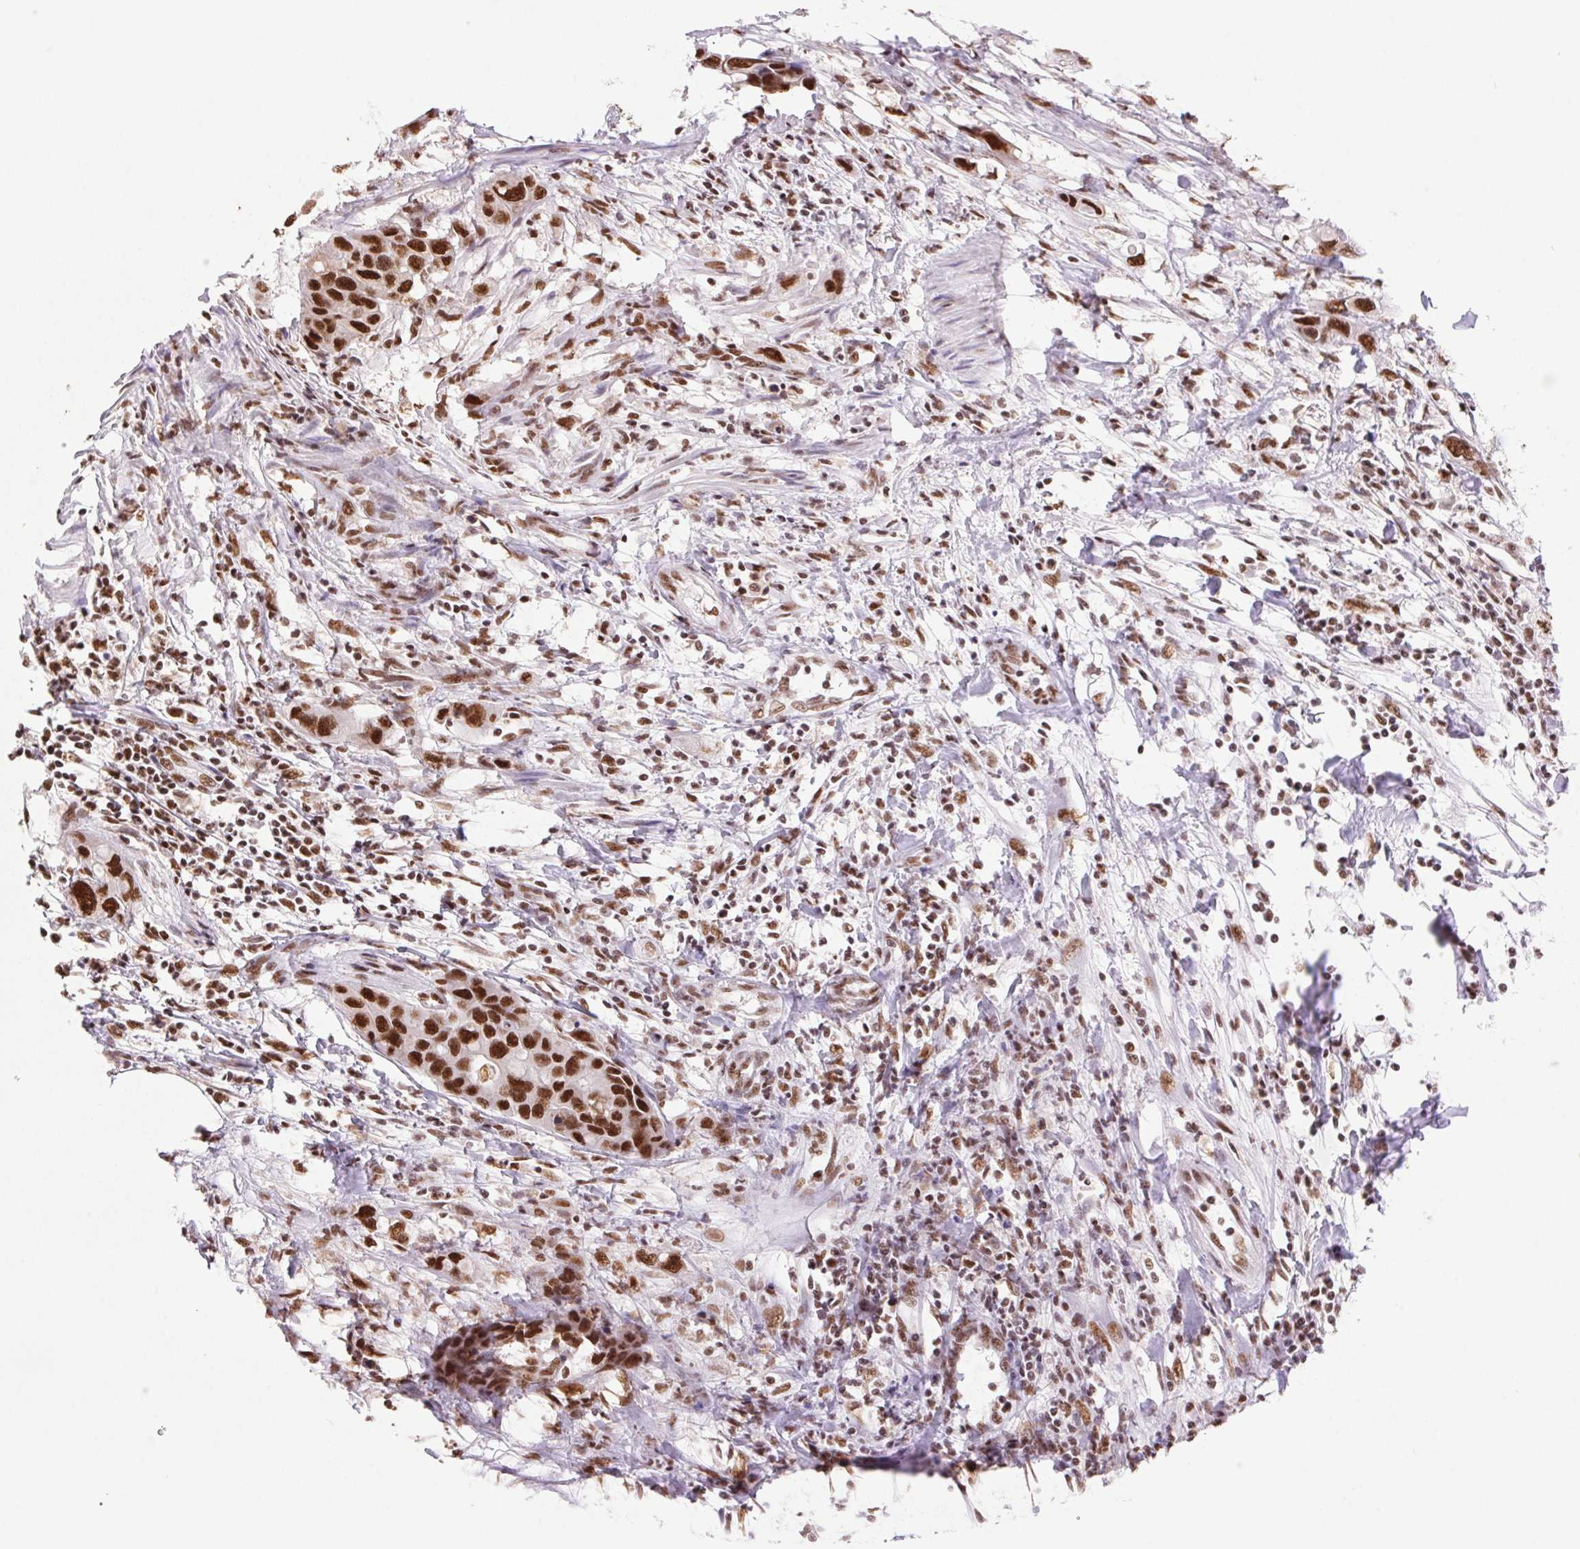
{"staining": {"intensity": "moderate", "quantity": ">75%", "location": "nuclear"}, "tissue": "colorectal cancer", "cell_type": "Tumor cells", "image_type": "cancer", "snomed": [{"axis": "morphology", "description": "Adenocarcinoma, NOS"}, {"axis": "topography", "description": "Colon"}], "caption": "Immunohistochemical staining of human adenocarcinoma (colorectal) shows medium levels of moderate nuclear expression in approximately >75% of tumor cells.", "gene": "ZNF207", "patient": {"sex": "male", "age": 77}}